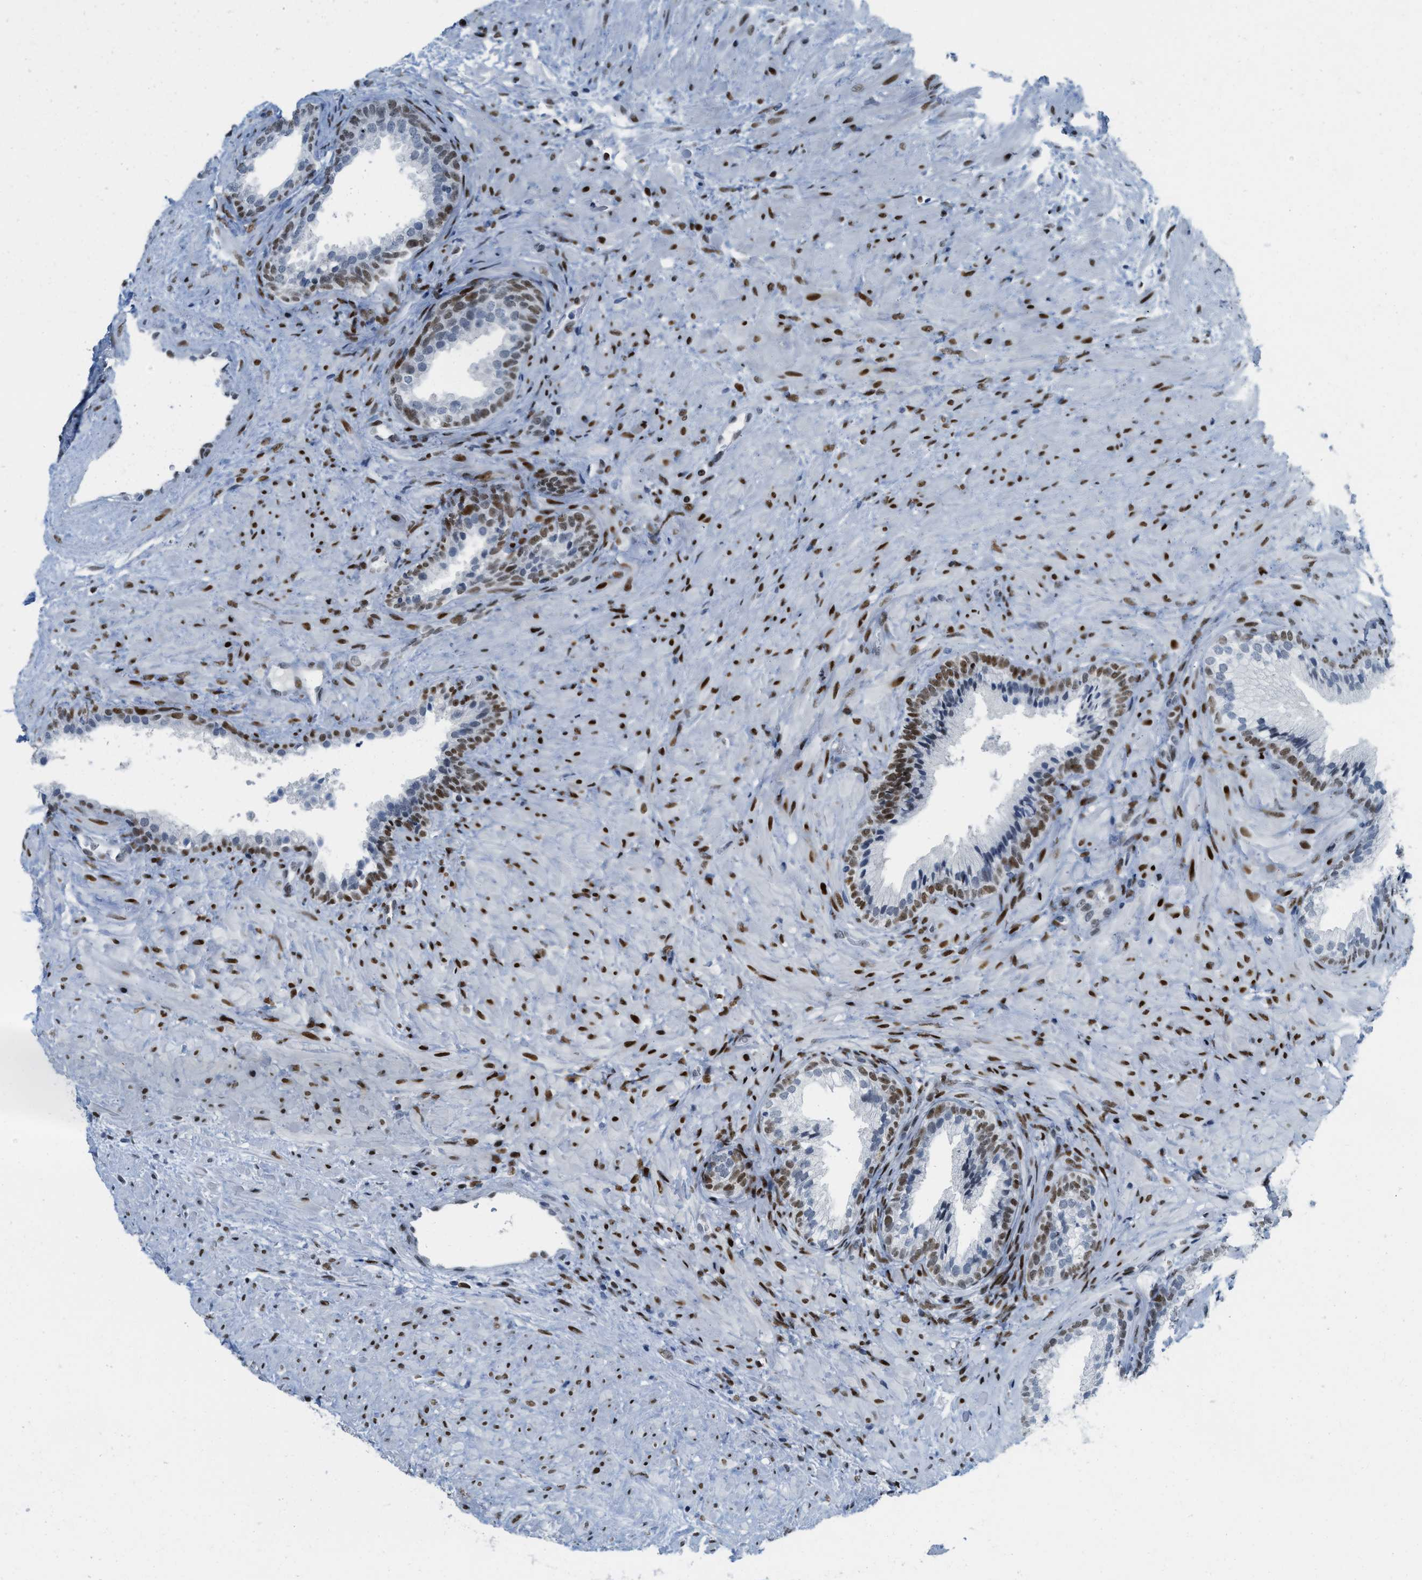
{"staining": {"intensity": "moderate", "quantity": "25%-75%", "location": "nuclear"}, "tissue": "prostate", "cell_type": "Glandular cells", "image_type": "normal", "snomed": [{"axis": "morphology", "description": "Normal tissue, NOS"}, {"axis": "topography", "description": "Prostate"}], "caption": "Brown immunohistochemical staining in normal prostate demonstrates moderate nuclear positivity in about 25%-75% of glandular cells.", "gene": "PBX1", "patient": {"sex": "male", "age": 76}}